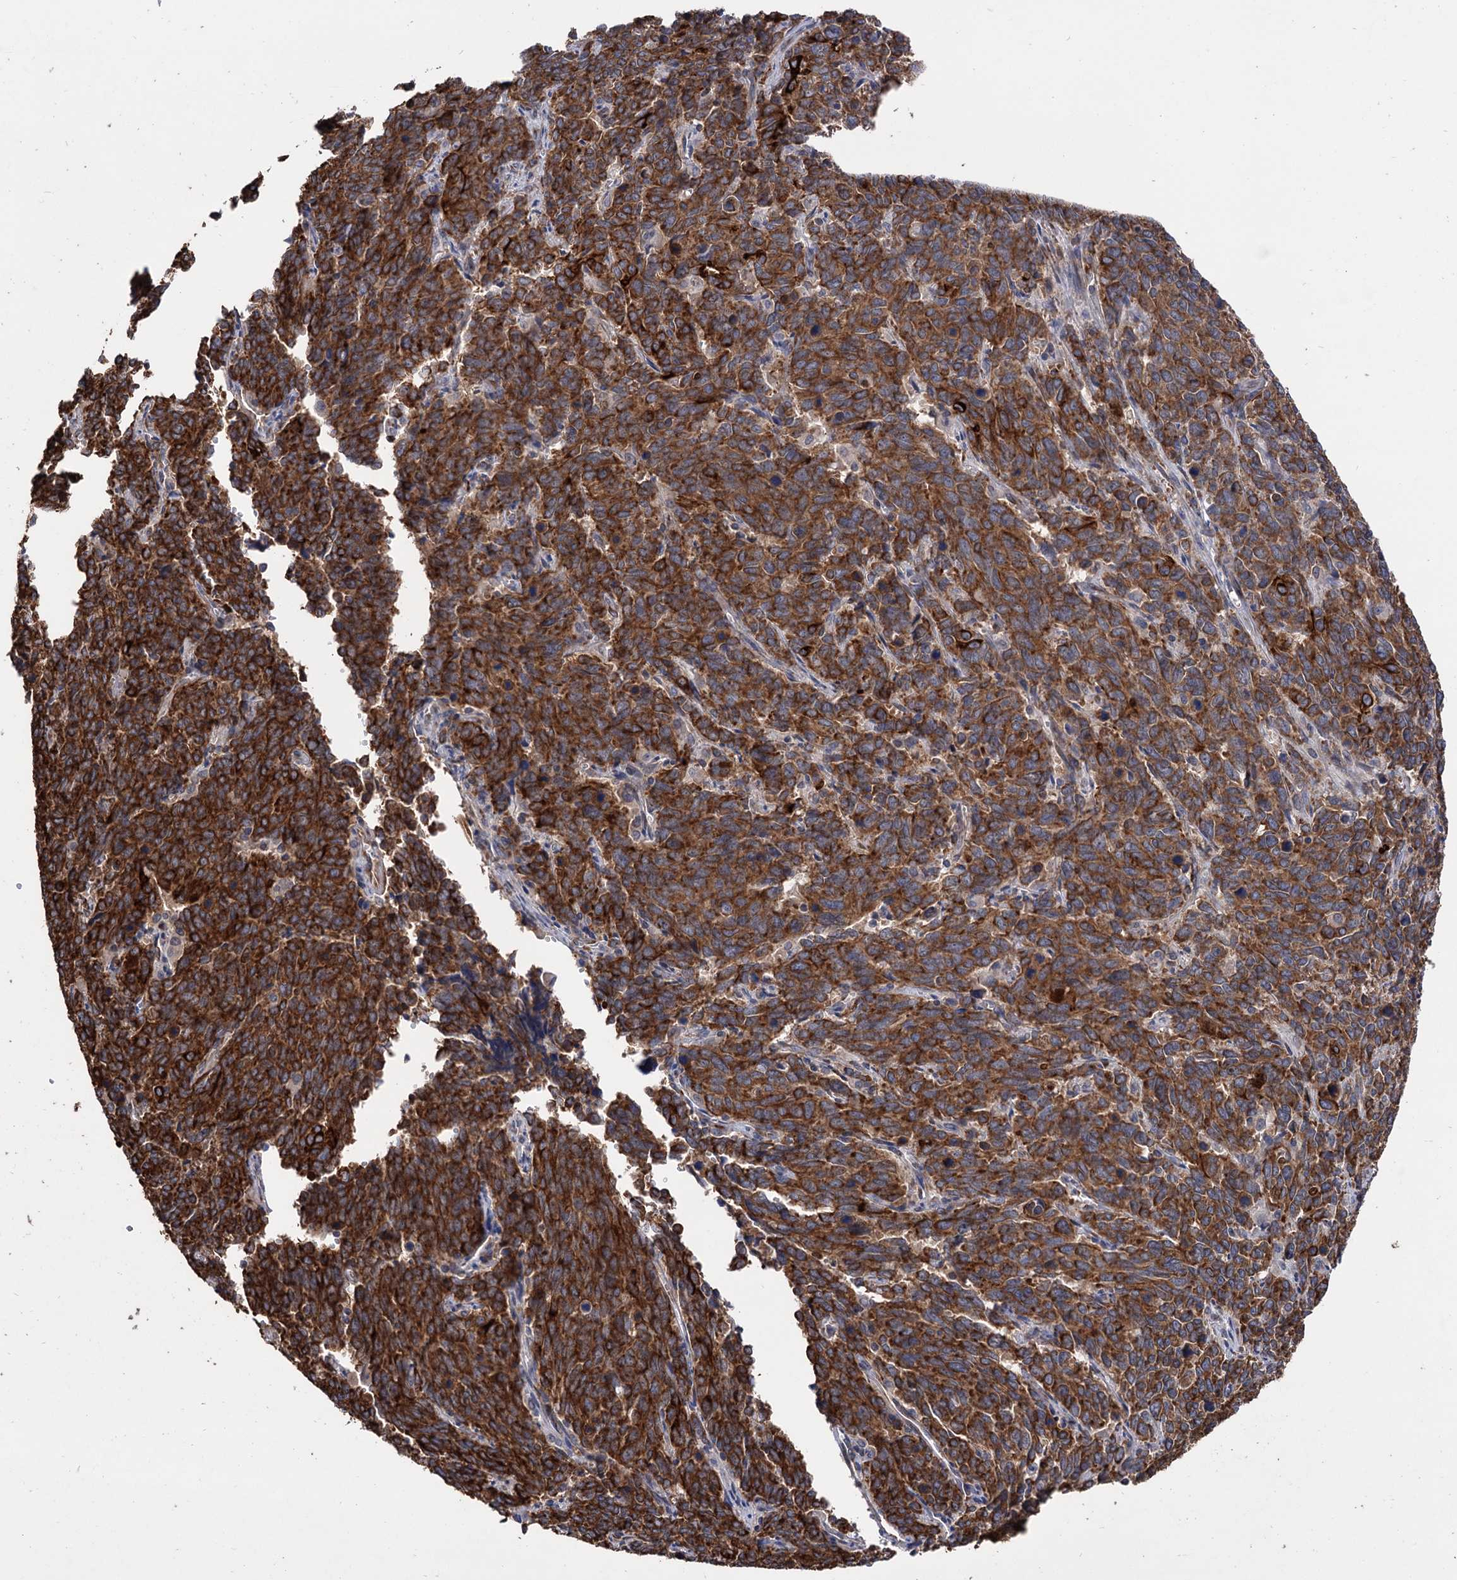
{"staining": {"intensity": "strong", "quantity": ">75%", "location": "cytoplasmic/membranous"}, "tissue": "cervical cancer", "cell_type": "Tumor cells", "image_type": "cancer", "snomed": [{"axis": "morphology", "description": "Squamous cell carcinoma, NOS"}, {"axis": "topography", "description": "Cervix"}], "caption": "Immunohistochemistry (DAB (3,3'-diaminobenzidine)) staining of human squamous cell carcinoma (cervical) exhibits strong cytoplasmic/membranous protein staining in about >75% of tumor cells.", "gene": "CDAN1", "patient": {"sex": "female", "age": 60}}